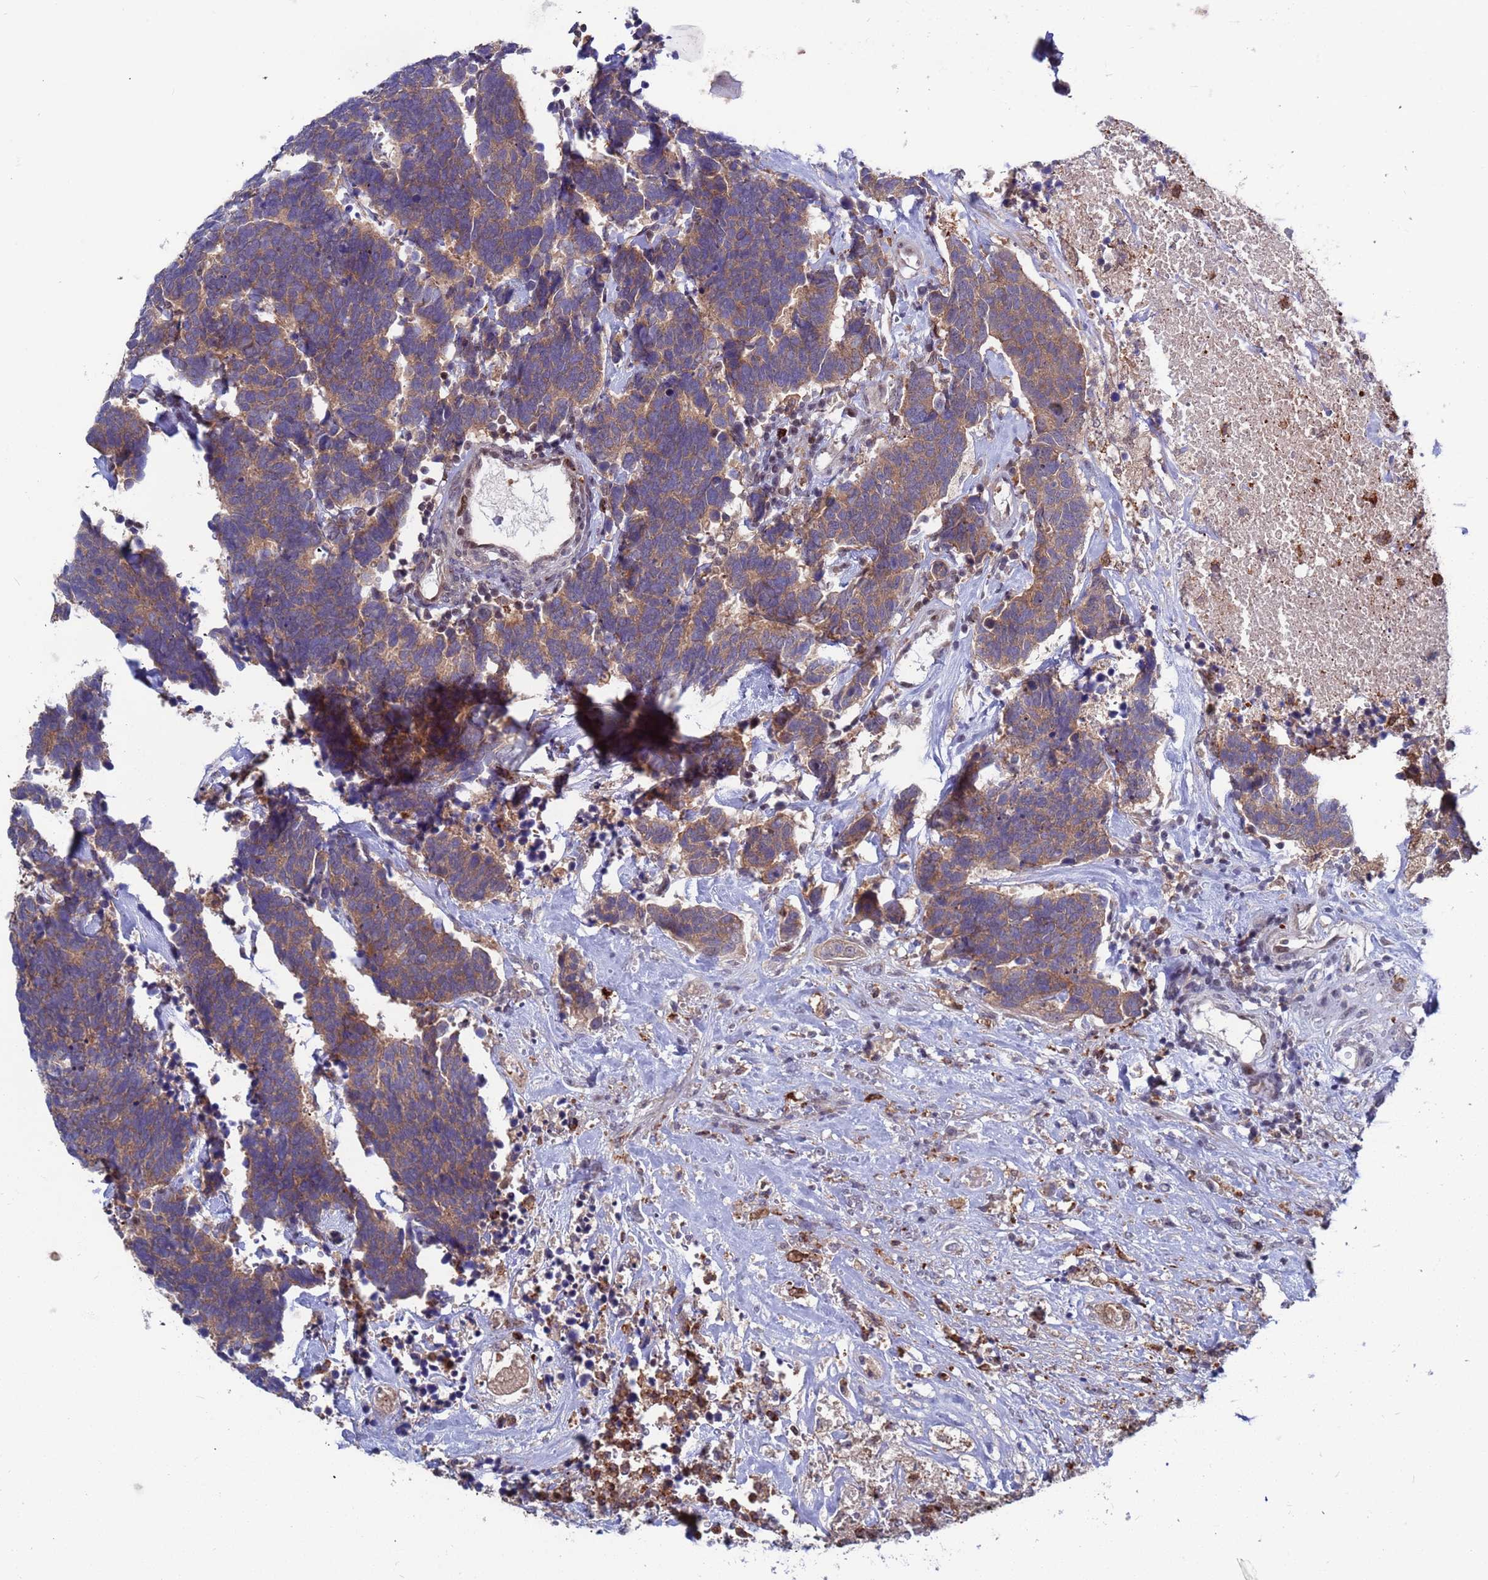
{"staining": {"intensity": "weak", "quantity": ">75%", "location": "cytoplasmic/membranous"}, "tissue": "carcinoid", "cell_type": "Tumor cells", "image_type": "cancer", "snomed": [{"axis": "morphology", "description": "Carcinoma, NOS"}, {"axis": "morphology", "description": "Carcinoid, malignant, NOS"}, {"axis": "topography", "description": "Urinary bladder"}], "caption": "DAB immunohistochemical staining of malignant carcinoid exhibits weak cytoplasmic/membranous protein staining in about >75% of tumor cells.", "gene": "TMBIM6", "patient": {"sex": "male", "age": 57}}